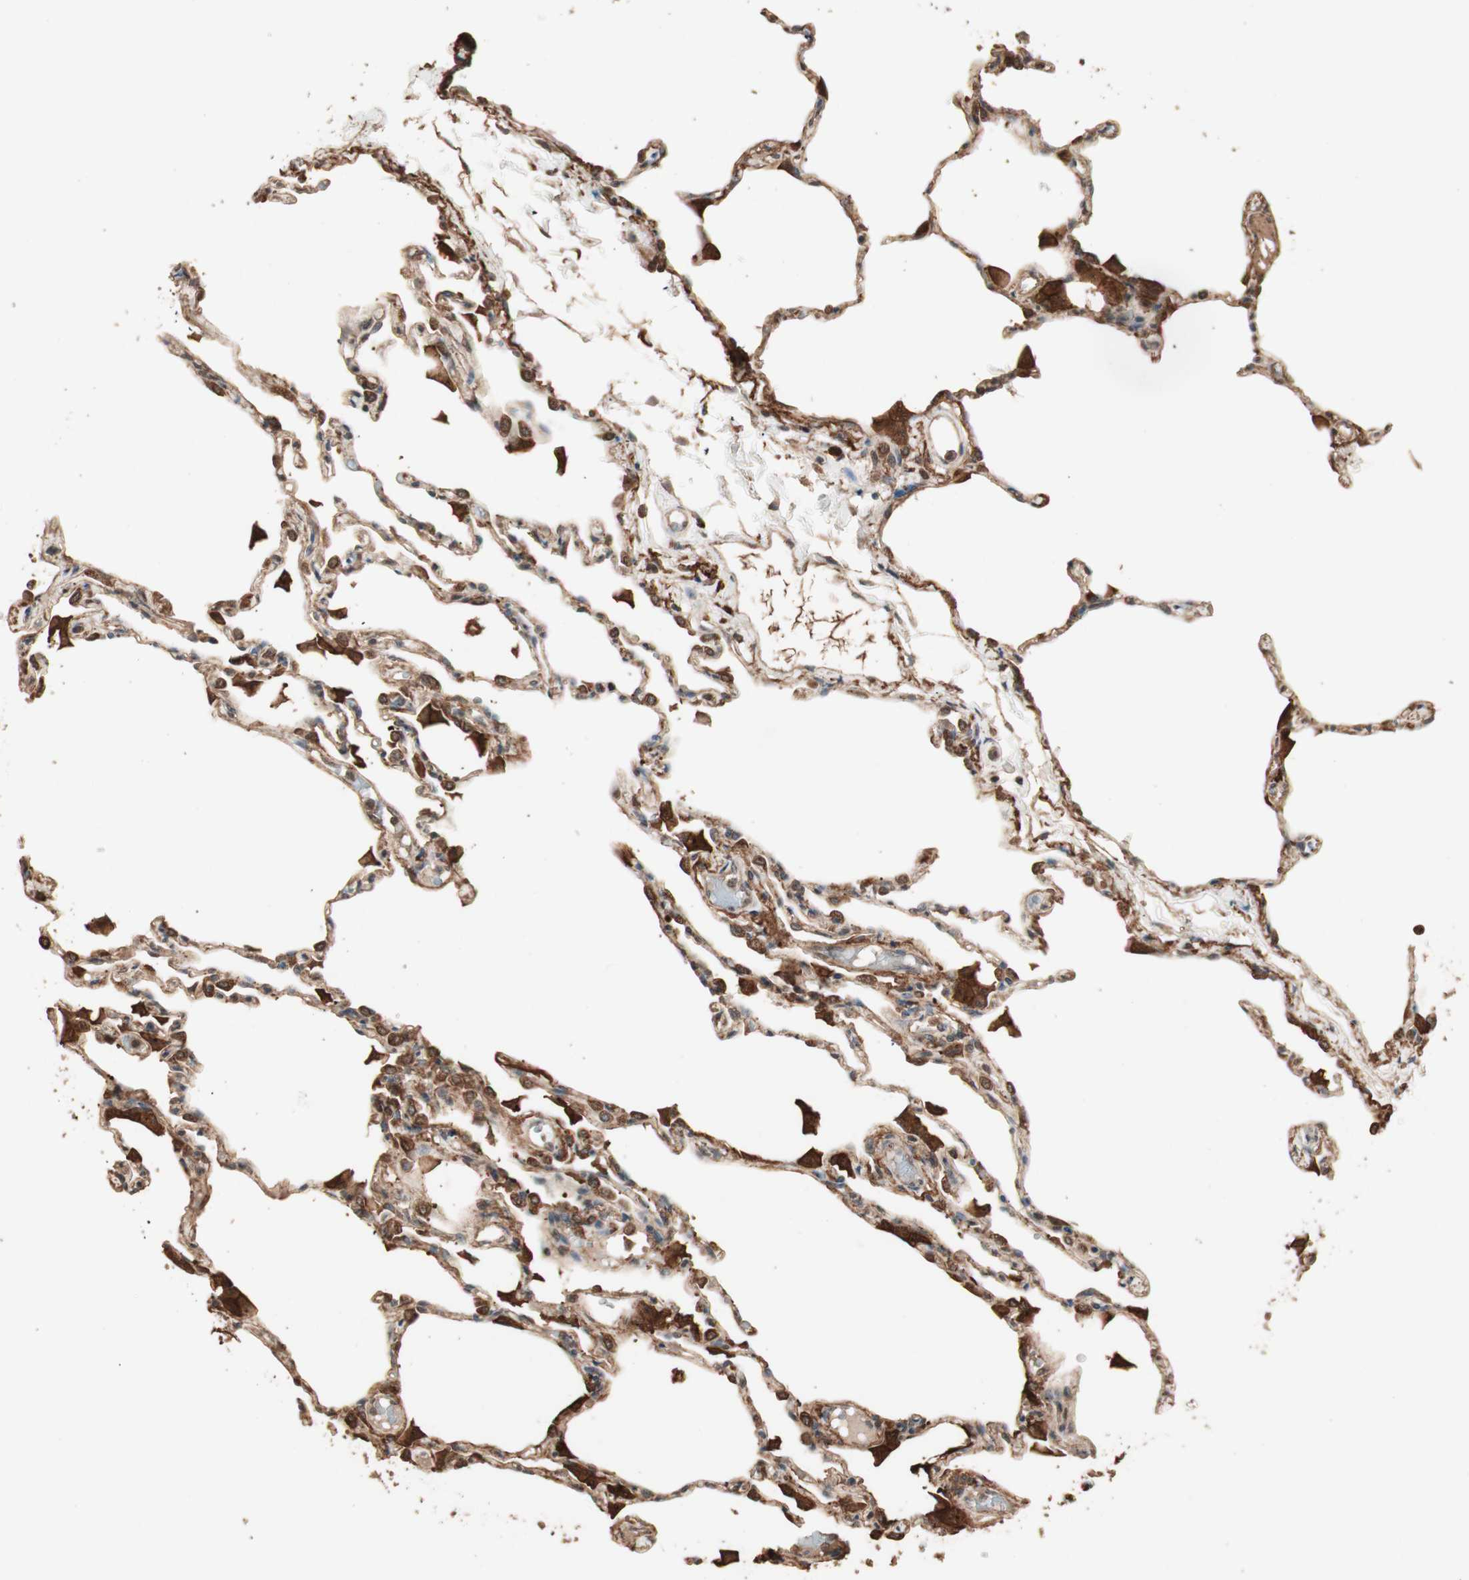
{"staining": {"intensity": "strong", "quantity": ">75%", "location": "cytoplasmic/membranous"}, "tissue": "lung", "cell_type": "Alveolar cells", "image_type": "normal", "snomed": [{"axis": "morphology", "description": "Normal tissue, NOS"}, {"axis": "topography", "description": "Lung"}], "caption": "Normal lung demonstrates strong cytoplasmic/membranous positivity in about >75% of alveolar cells, visualized by immunohistochemistry.", "gene": "USP20", "patient": {"sex": "female", "age": 49}}